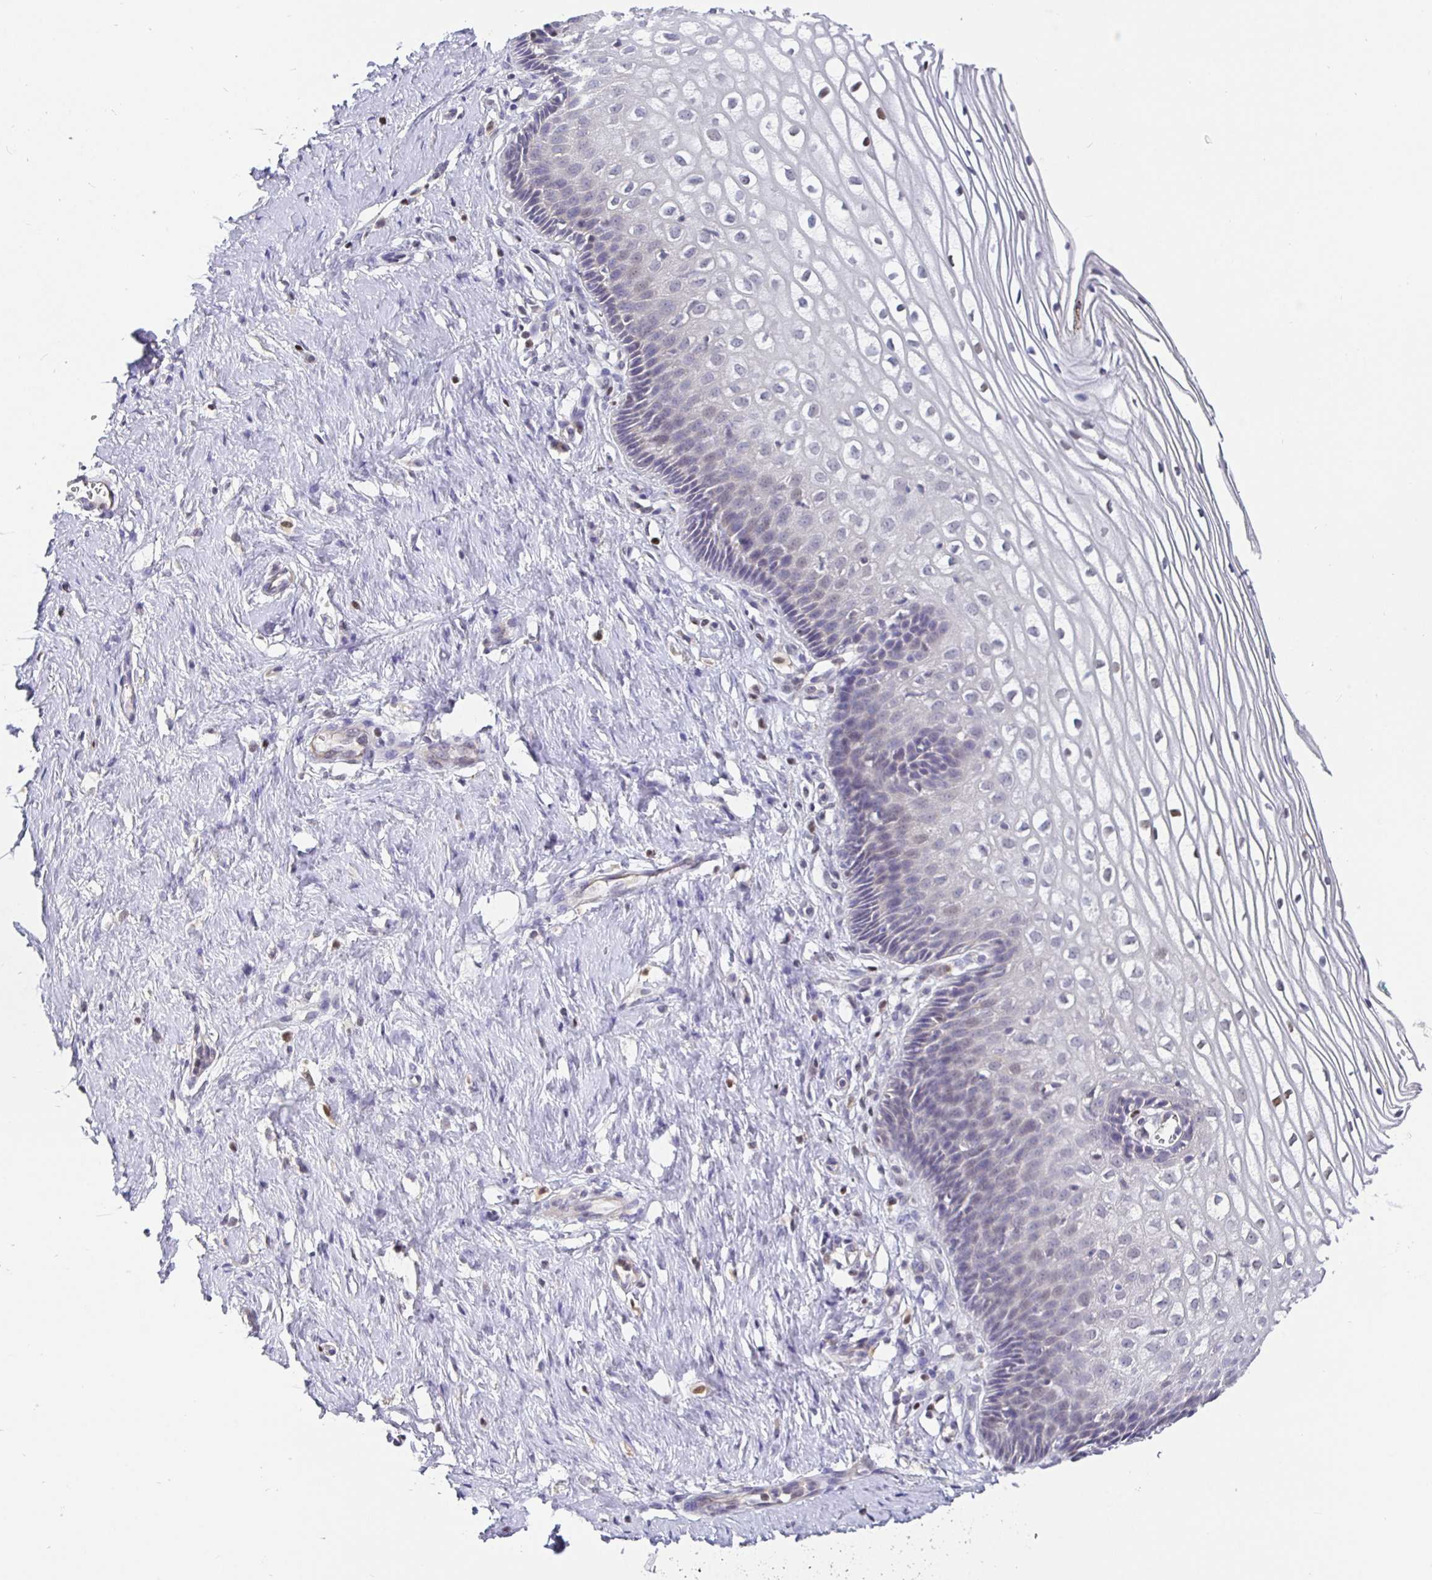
{"staining": {"intensity": "negative", "quantity": "none", "location": "none"}, "tissue": "cervix", "cell_type": "Glandular cells", "image_type": "normal", "snomed": [{"axis": "morphology", "description": "Normal tissue, NOS"}, {"axis": "topography", "description": "Cervix"}], "caption": "This is an immunohistochemistry (IHC) micrograph of unremarkable human cervix. There is no expression in glandular cells.", "gene": "SATB1", "patient": {"sex": "female", "age": 36}}